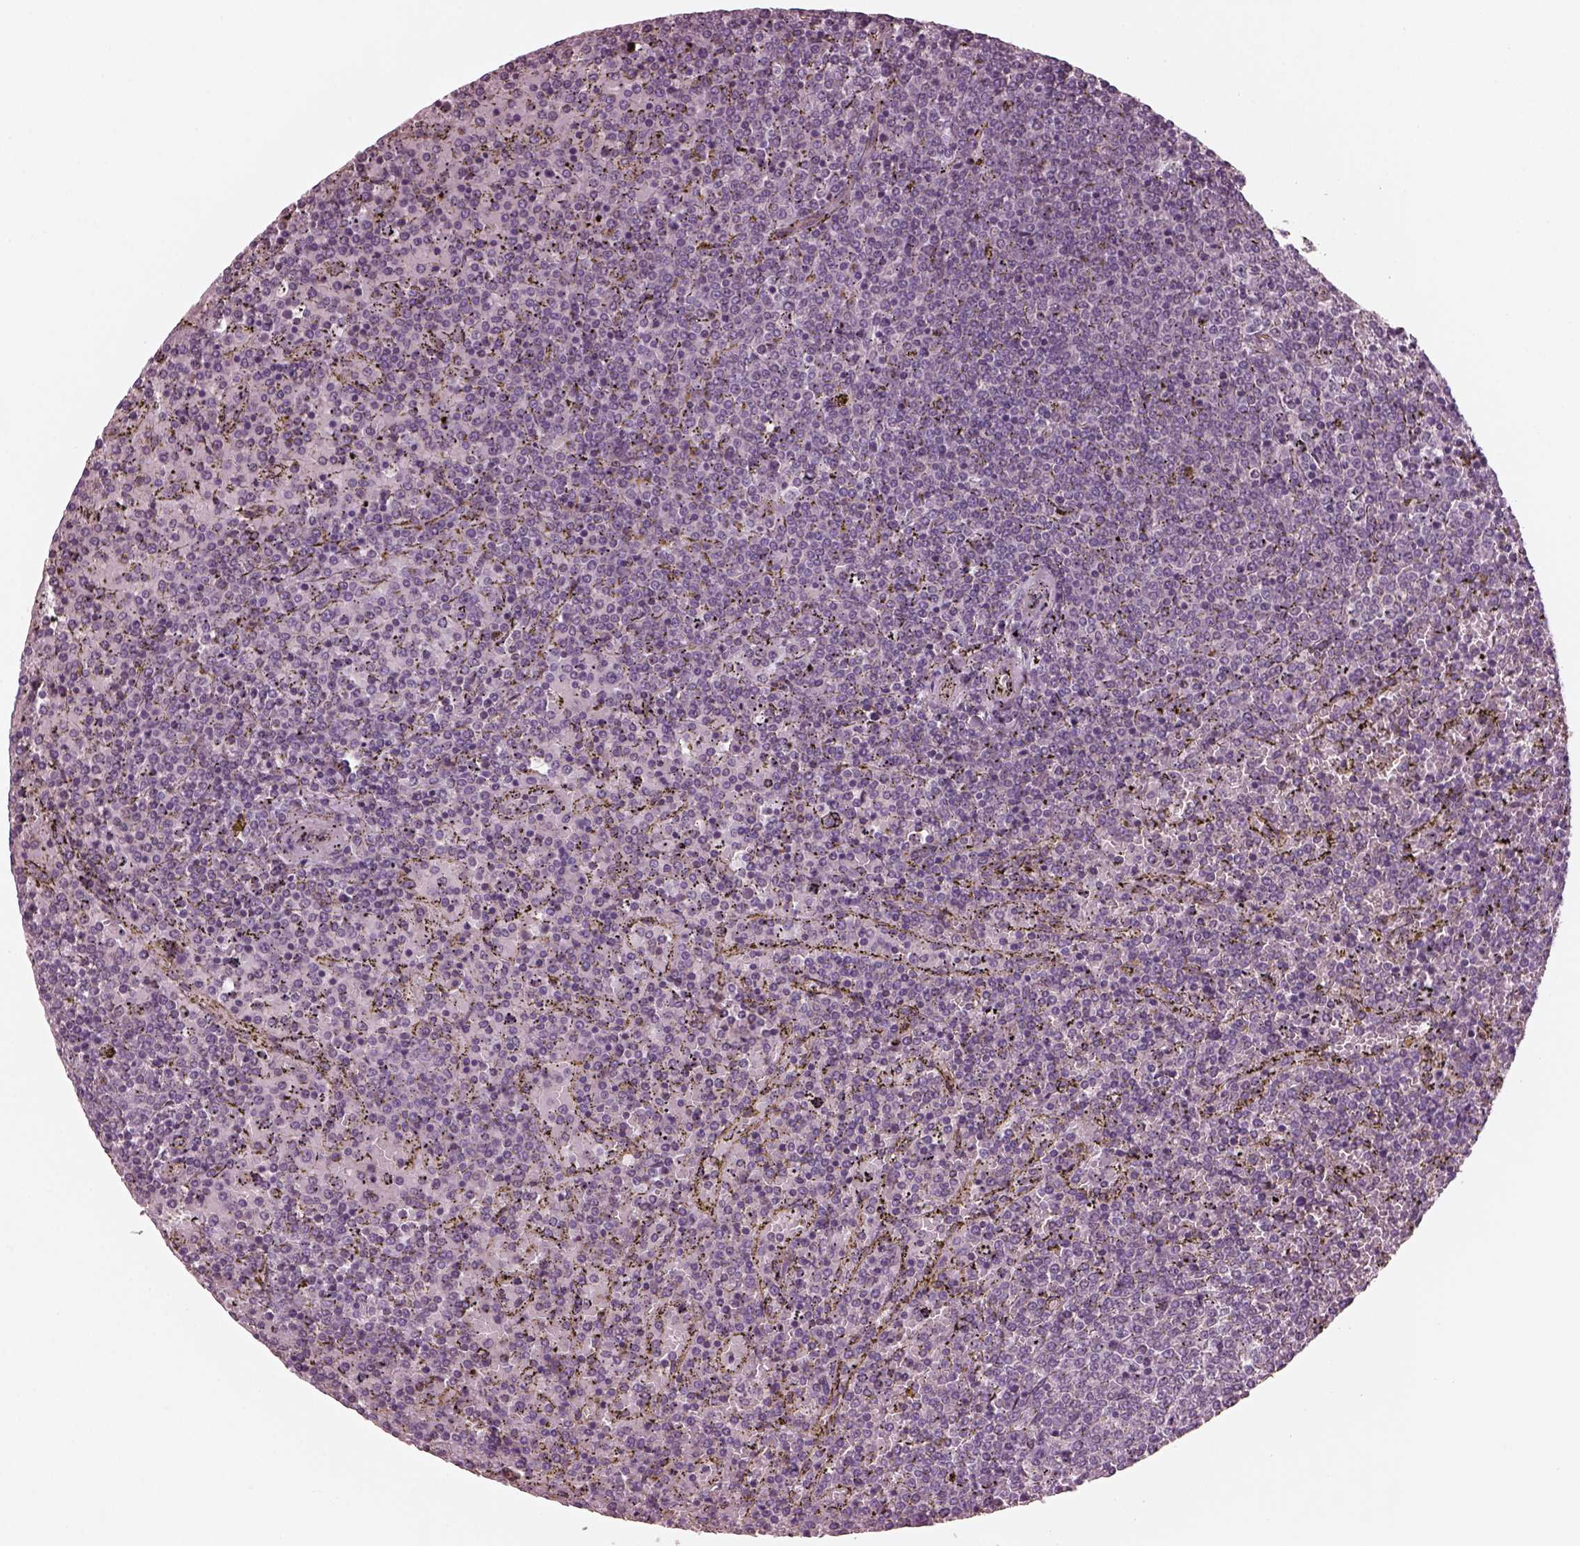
{"staining": {"intensity": "negative", "quantity": "none", "location": "none"}, "tissue": "lymphoma", "cell_type": "Tumor cells", "image_type": "cancer", "snomed": [{"axis": "morphology", "description": "Malignant lymphoma, non-Hodgkin's type, Low grade"}, {"axis": "topography", "description": "Spleen"}], "caption": "The photomicrograph reveals no staining of tumor cells in low-grade malignant lymphoma, non-Hodgkin's type.", "gene": "ODAD1", "patient": {"sex": "female", "age": 77}}